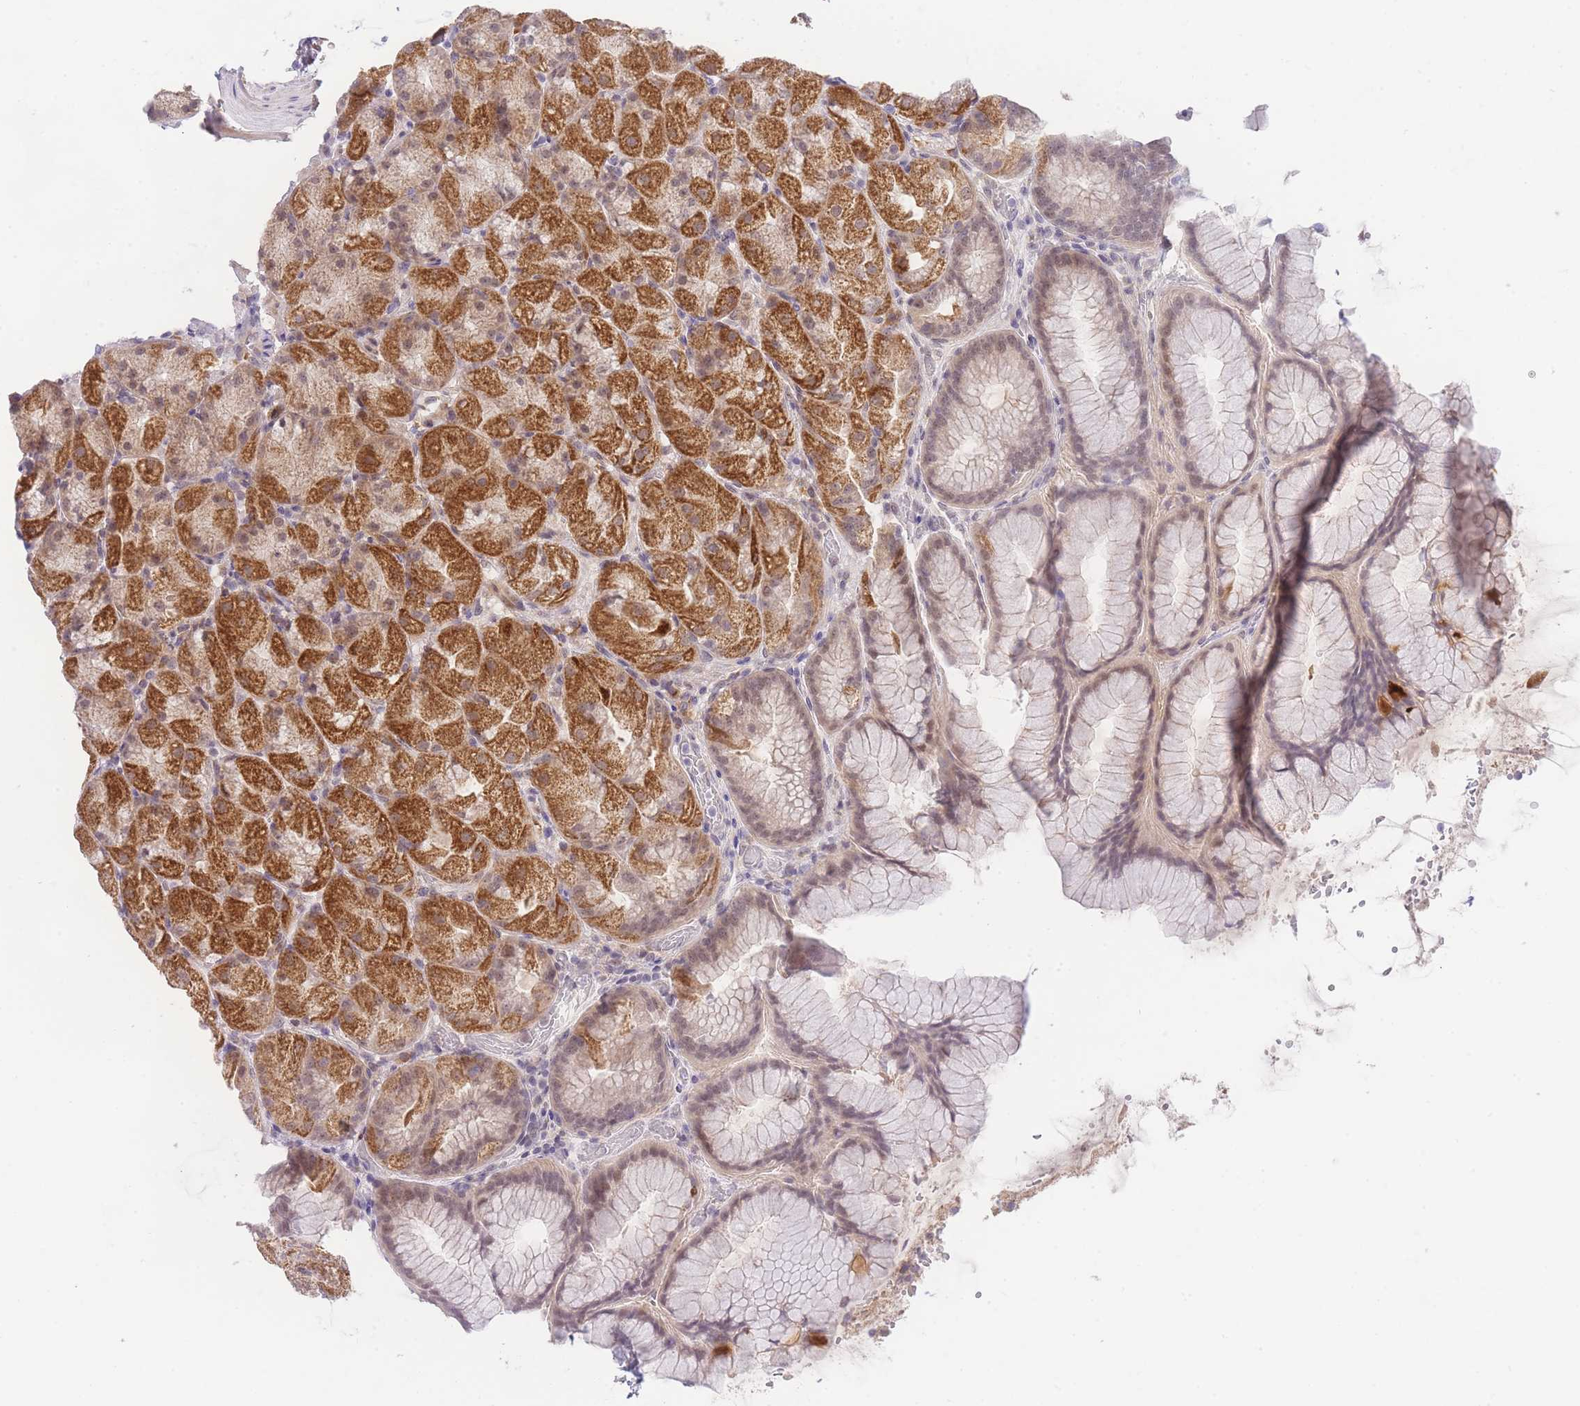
{"staining": {"intensity": "strong", "quantity": "25%-75%", "location": "cytoplasmic/membranous"}, "tissue": "stomach", "cell_type": "Glandular cells", "image_type": "normal", "snomed": [{"axis": "morphology", "description": "Normal tissue, NOS"}, {"axis": "topography", "description": "Stomach, upper"}, {"axis": "topography", "description": "Stomach"}], "caption": "An image of stomach stained for a protein exhibits strong cytoplasmic/membranous brown staining in glandular cells. (Stains: DAB in brown, nuclei in blue, Microscopy: brightfield microscopy at high magnification).", "gene": "SLC25A33", "patient": {"sex": "male", "age": 48}}